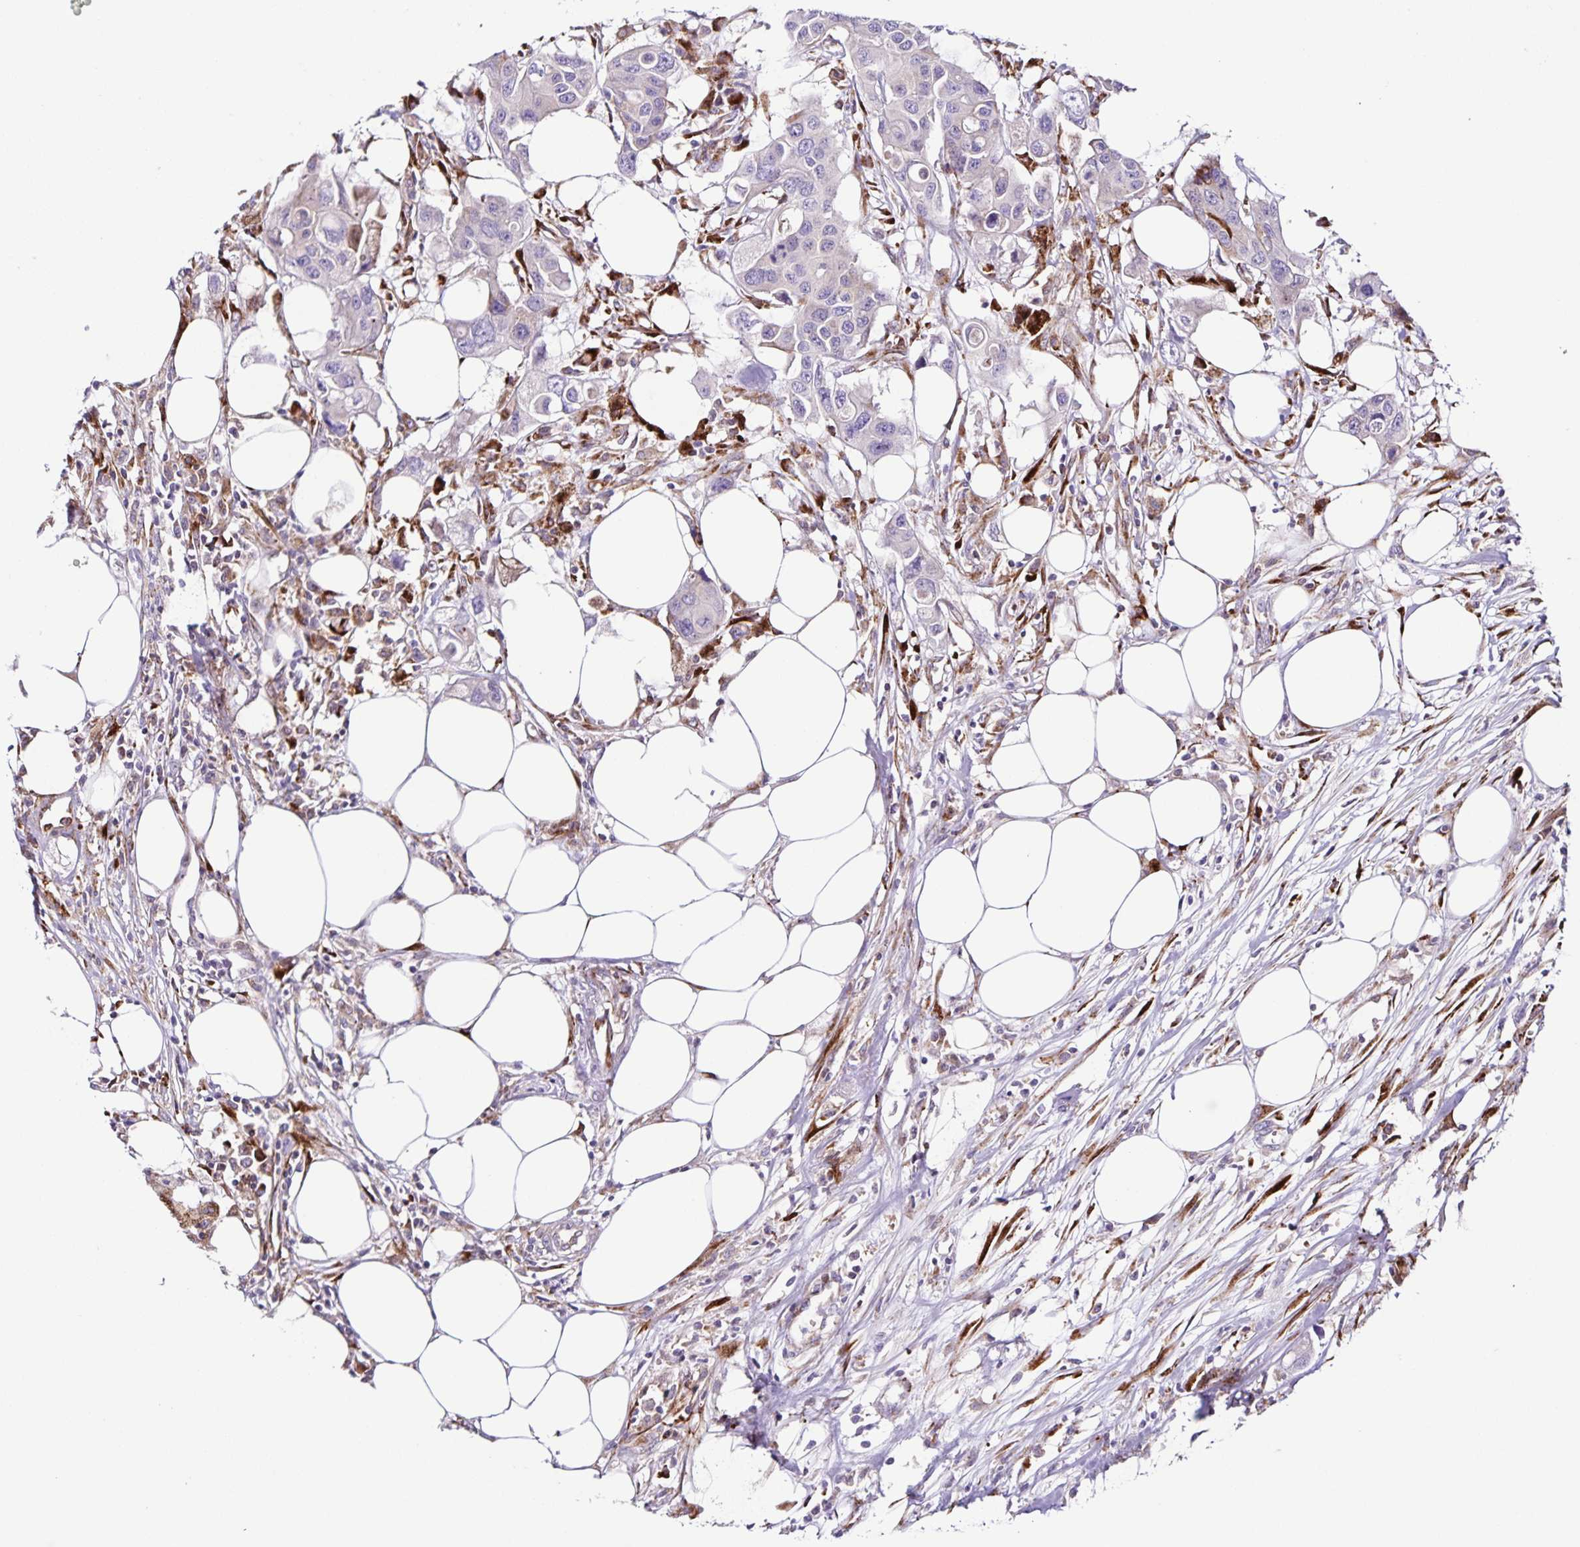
{"staining": {"intensity": "strong", "quantity": "<25%", "location": "cytoplasmic/membranous"}, "tissue": "colorectal cancer", "cell_type": "Tumor cells", "image_type": "cancer", "snomed": [{"axis": "morphology", "description": "Adenocarcinoma, NOS"}, {"axis": "topography", "description": "Colon"}], "caption": "About <25% of tumor cells in adenocarcinoma (colorectal) display strong cytoplasmic/membranous protein positivity as visualized by brown immunohistochemical staining.", "gene": "OSBPL5", "patient": {"sex": "male", "age": 77}}